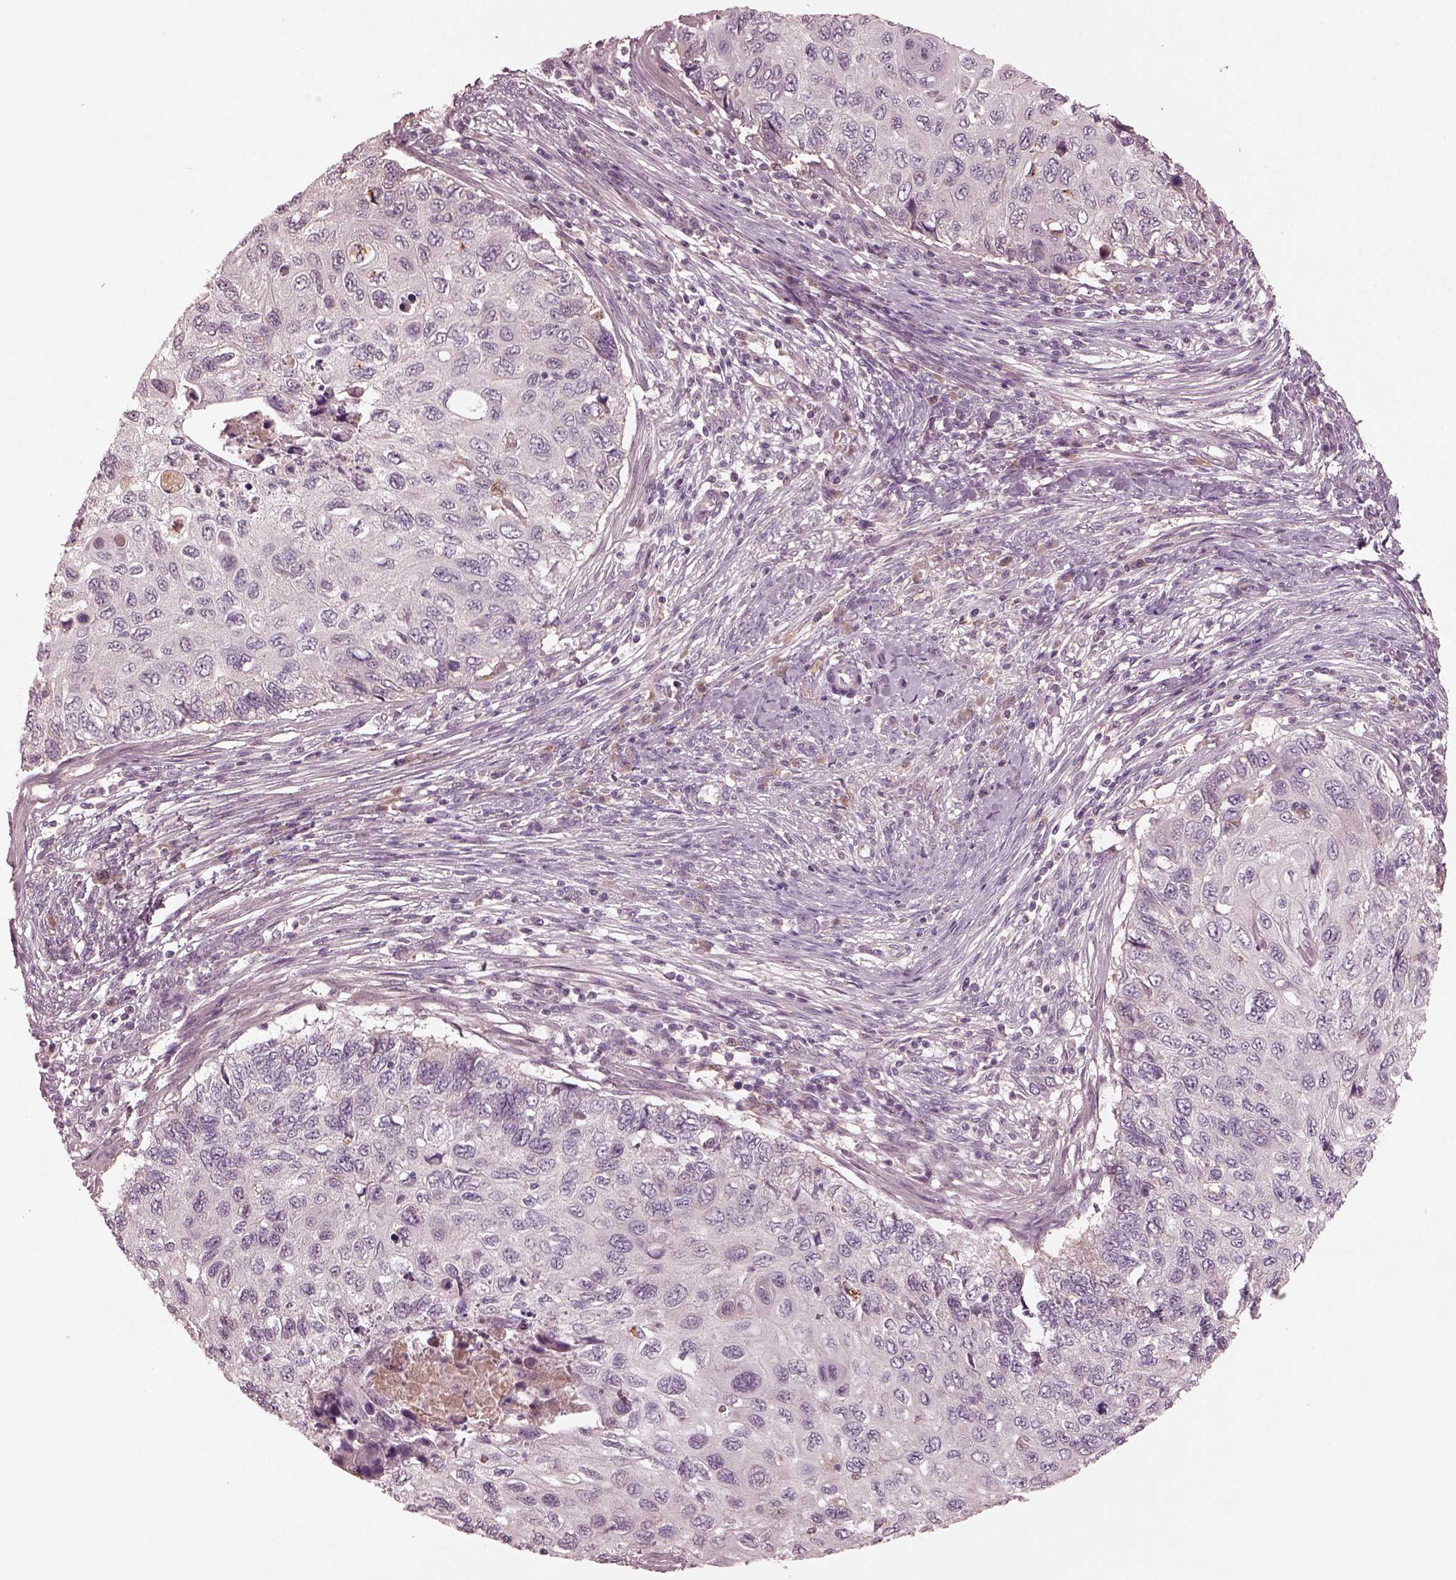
{"staining": {"intensity": "negative", "quantity": "none", "location": "none"}, "tissue": "cervical cancer", "cell_type": "Tumor cells", "image_type": "cancer", "snomed": [{"axis": "morphology", "description": "Squamous cell carcinoma, NOS"}, {"axis": "topography", "description": "Cervix"}], "caption": "Immunohistochemical staining of cervical squamous cell carcinoma shows no significant expression in tumor cells.", "gene": "VWA5B1", "patient": {"sex": "female", "age": 70}}